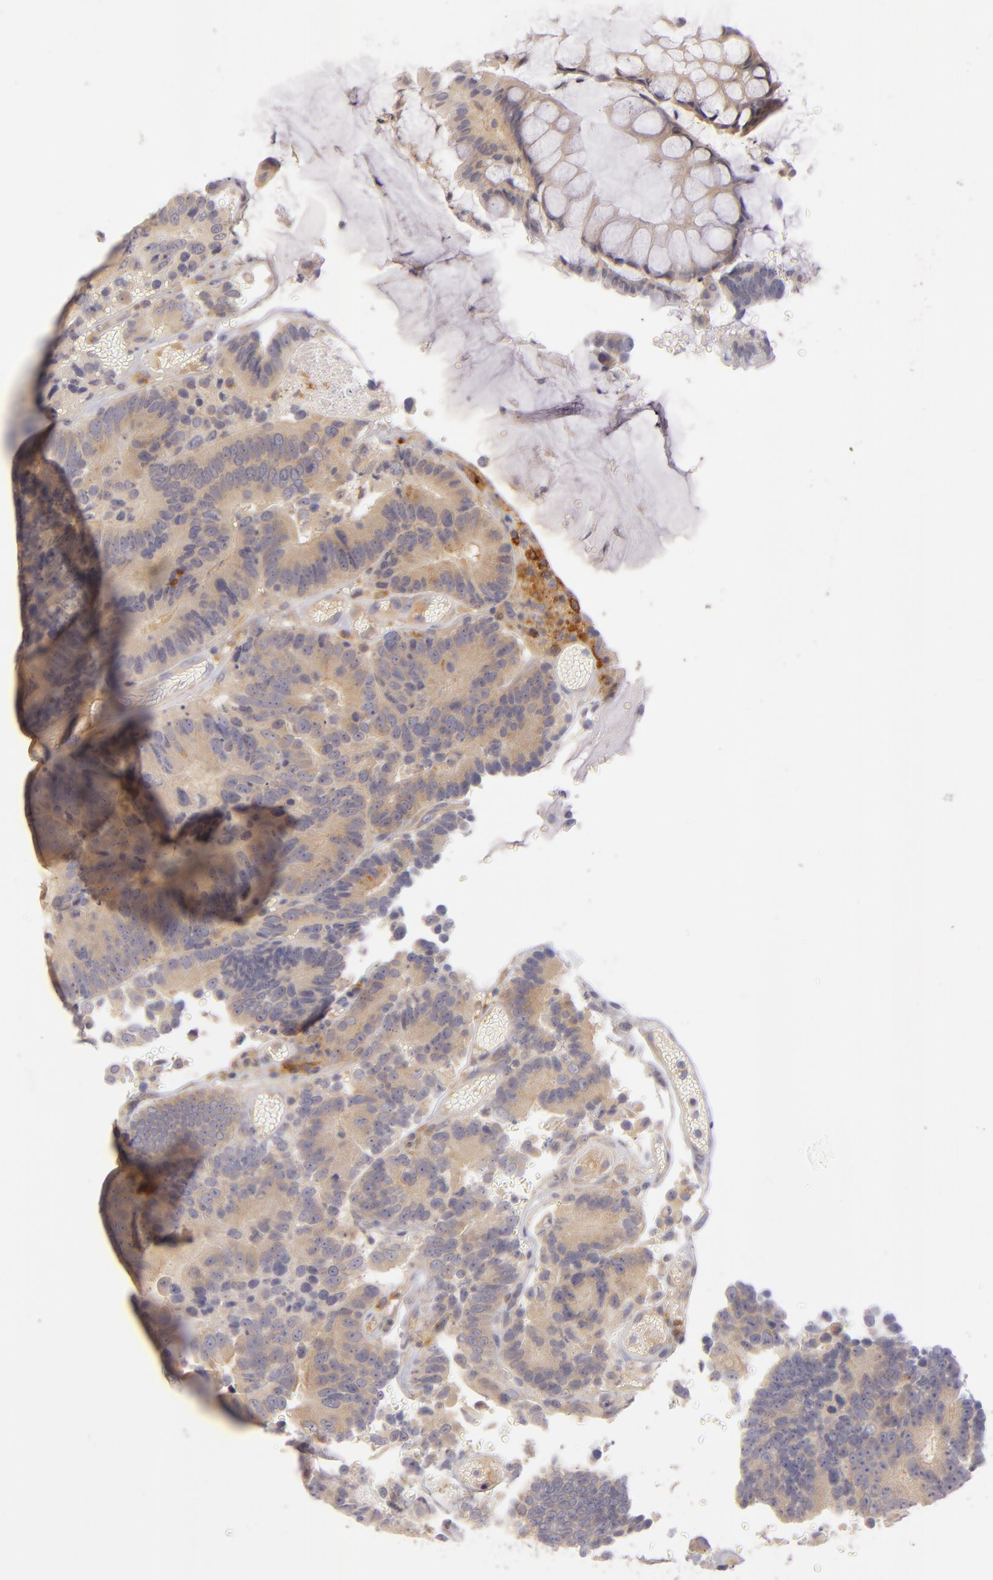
{"staining": {"intensity": "weak", "quantity": "25%-75%", "location": "cytoplasmic/membranous"}, "tissue": "colorectal cancer", "cell_type": "Tumor cells", "image_type": "cancer", "snomed": [{"axis": "morphology", "description": "Normal tissue, NOS"}, {"axis": "morphology", "description": "Adenocarcinoma, NOS"}, {"axis": "topography", "description": "Colon"}], "caption": "Protein analysis of colorectal adenocarcinoma tissue displays weak cytoplasmic/membranous expression in about 25%-75% of tumor cells. The protein is stained brown, and the nuclei are stained in blue (DAB IHC with brightfield microscopy, high magnification).", "gene": "CD83", "patient": {"sex": "female", "age": 78}}